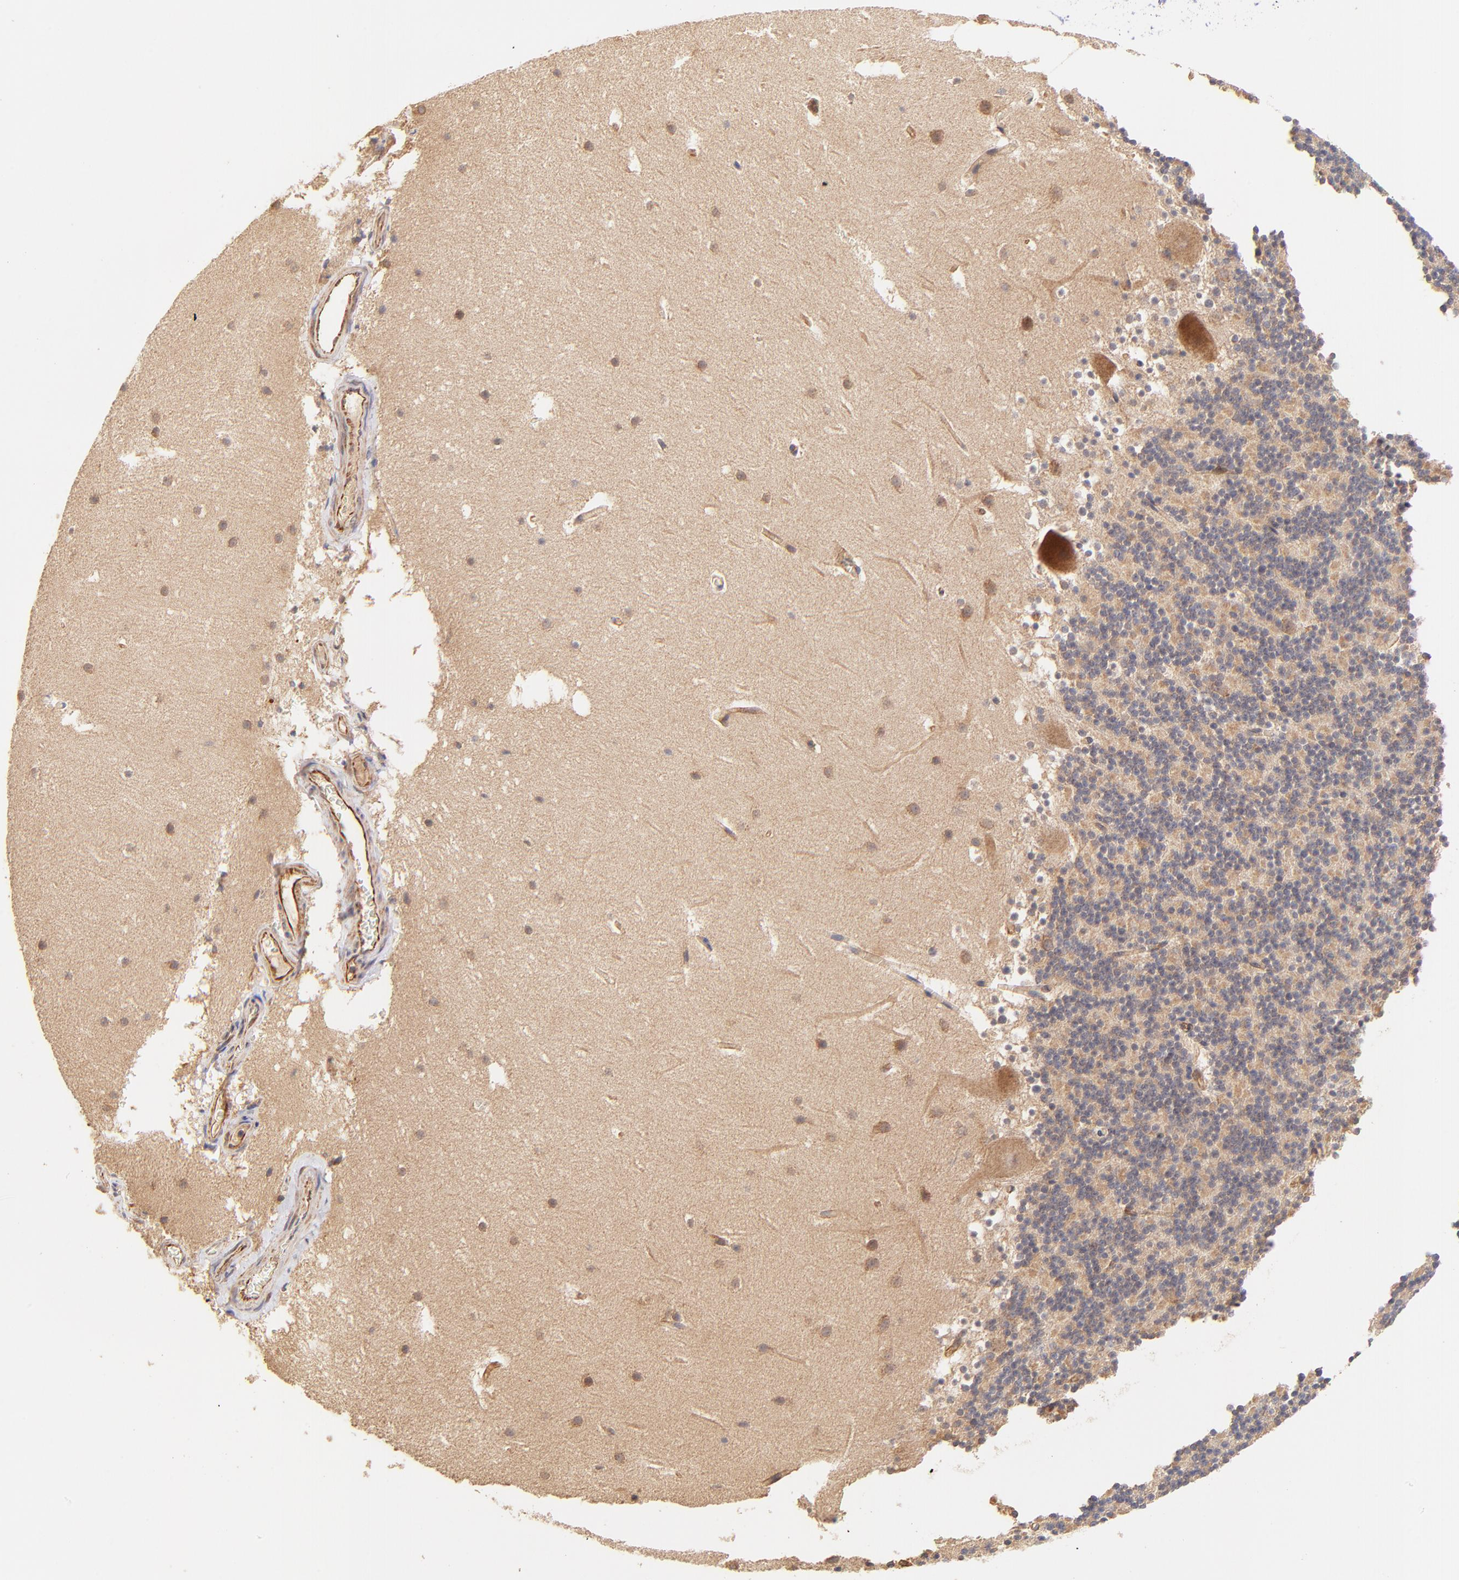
{"staining": {"intensity": "weak", "quantity": "<25%", "location": "cytoplasmic/membranous"}, "tissue": "cerebellum", "cell_type": "Cells in granular layer", "image_type": "normal", "snomed": [{"axis": "morphology", "description": "Normal tissue, NOS"}, {"axis": "topography", "description": "Cerebellum"}], "caption": "Immunohistochemistry (IHC) image of unremarkable cerebellum stained for a protein (brown), which shows no expression in cells in granular layer.", "gene": "TNFAIP3", "patient": {"sex": "male", "age": 45}}